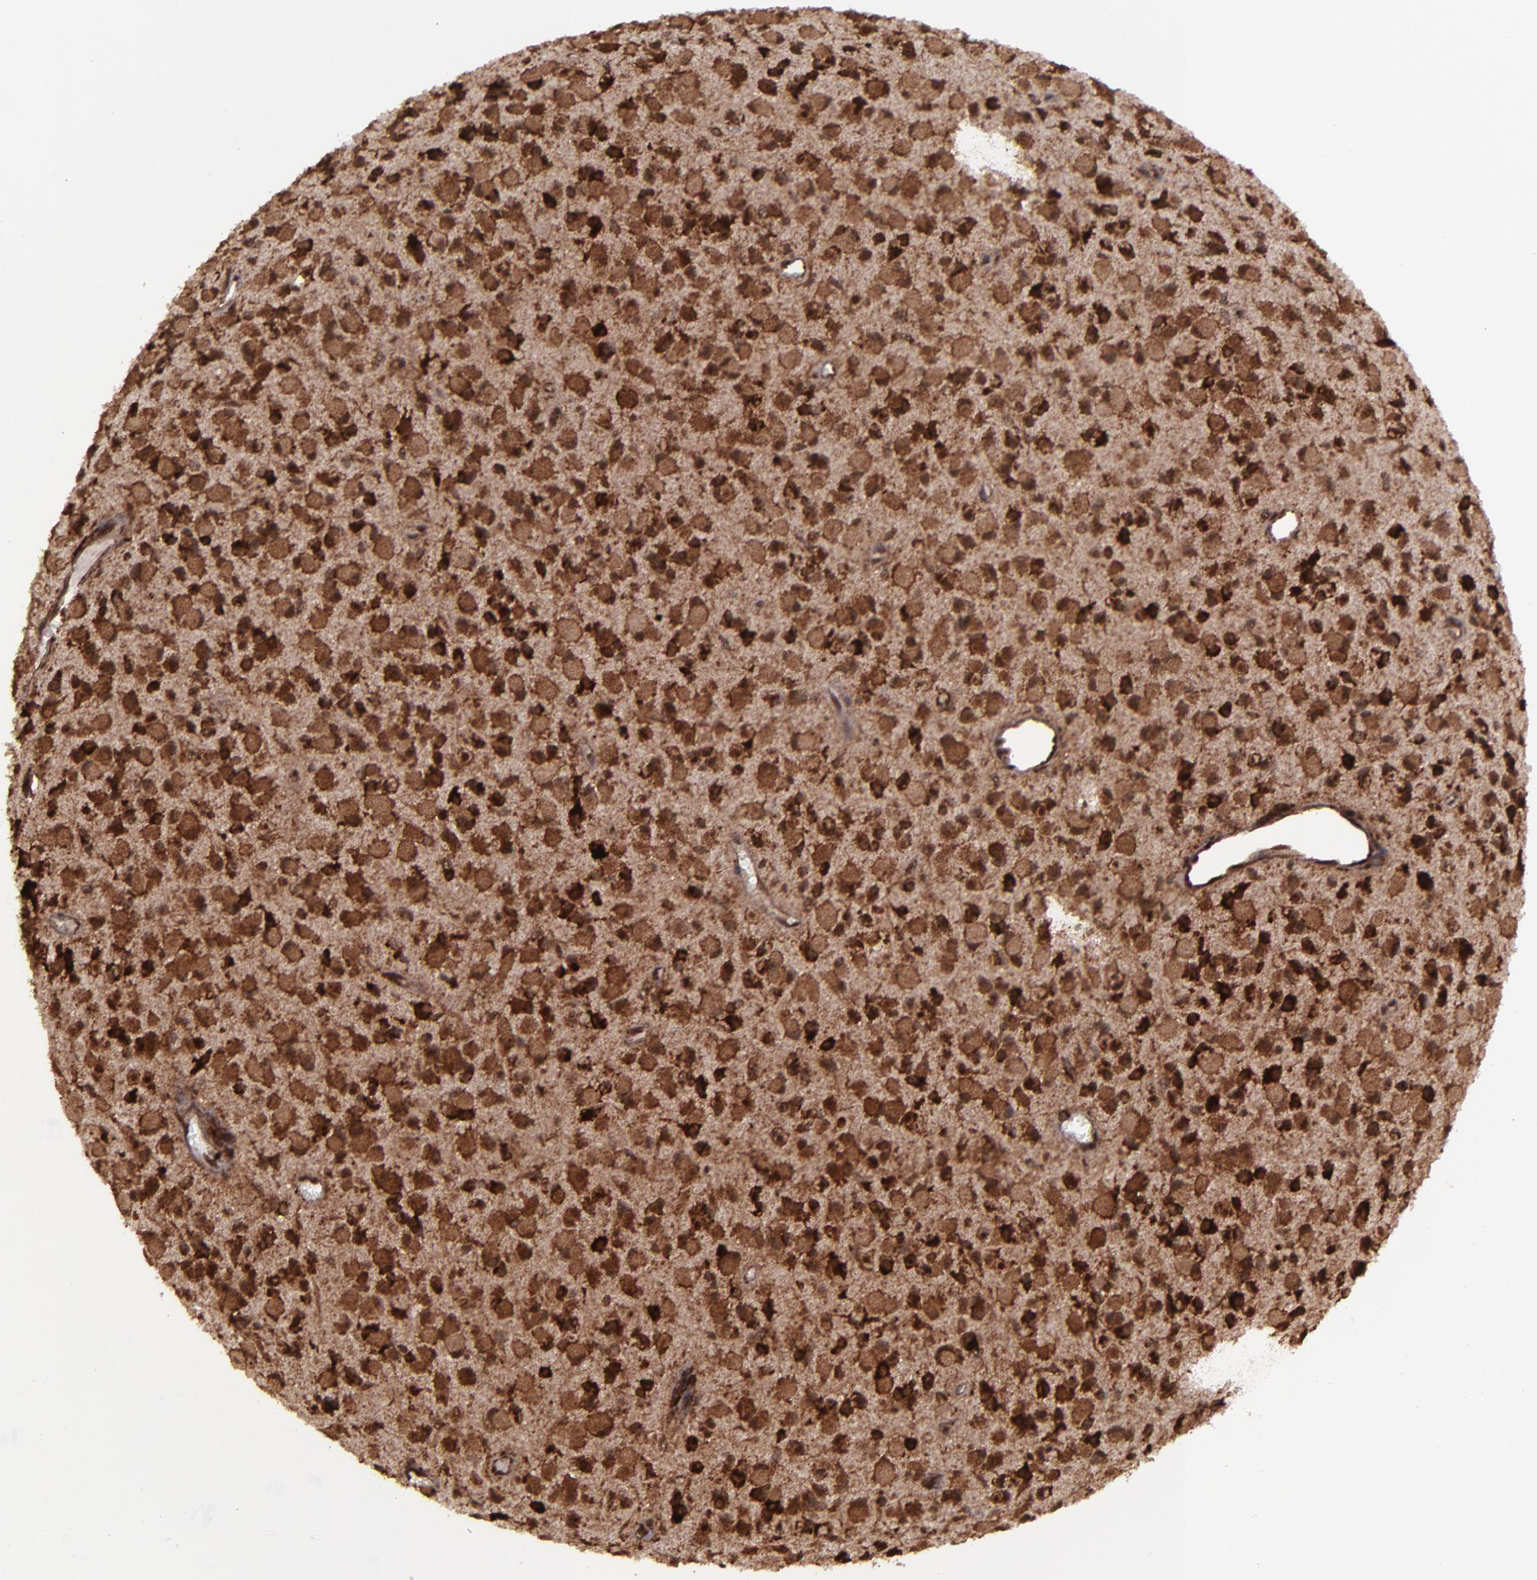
{"staining": {"intensity": "strong", "quantity": ">75%", "location": "cytoplasmic/membranous,nuclear"}, "tissue": "glioma", "cell_type": "Tumor cells", "image_type": "cancer", "snomed": [{"axis": "morphology", "description": "Glioma, malignant, Low grade"}, {"axis": "topography", "description": "Brain"}], "caption": "IHC (DAB (3,3'-diaminobenzidine)) staining of human malignant low-grade glioma displays strong cytoplasmic/membranous and nuclear protein expression in approximately >75% of tumor cells.", "gene": "EIF4ENIF1", "patient": {"sex": "male", "age": 42}}